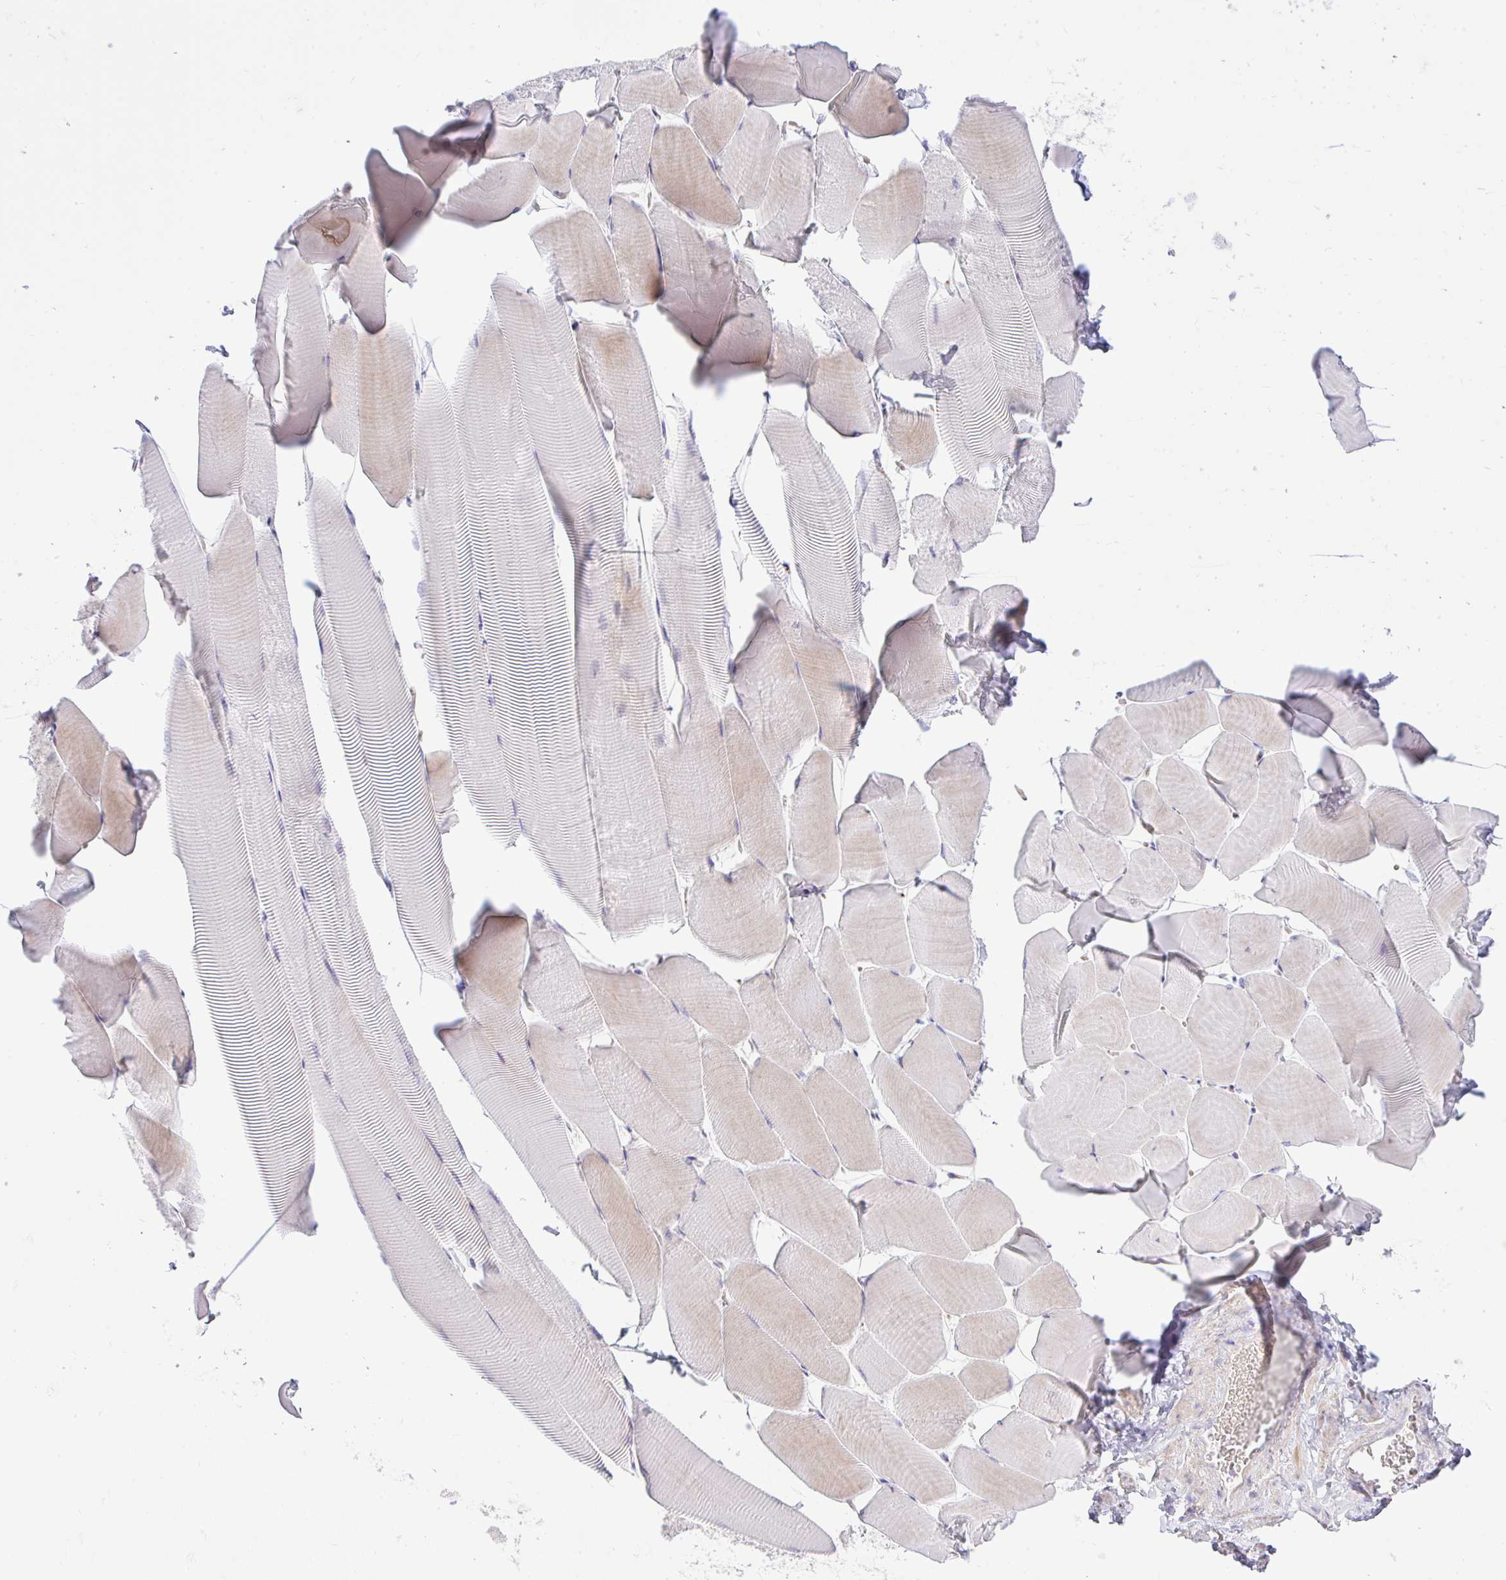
{"staining": {"intensity": "moderate", "quantity": "25%-75%", "location": "cytoplasmic/membranous"}, "tissue": "skeletal muscle", "cell_type": "Myocytes", "image_type": "normal", "snomed": [{"axis": "morphology", "description": "Normal tissue, NOS"}, {"axis": "topography", "description": "Skeletal muscle"}], "caption": "Skeletal muscle stained with a protein marker exhibits moderate staining in myocytes.", "gene": "EEF1A1", "patient": {"sex": "male", "age": 25}}